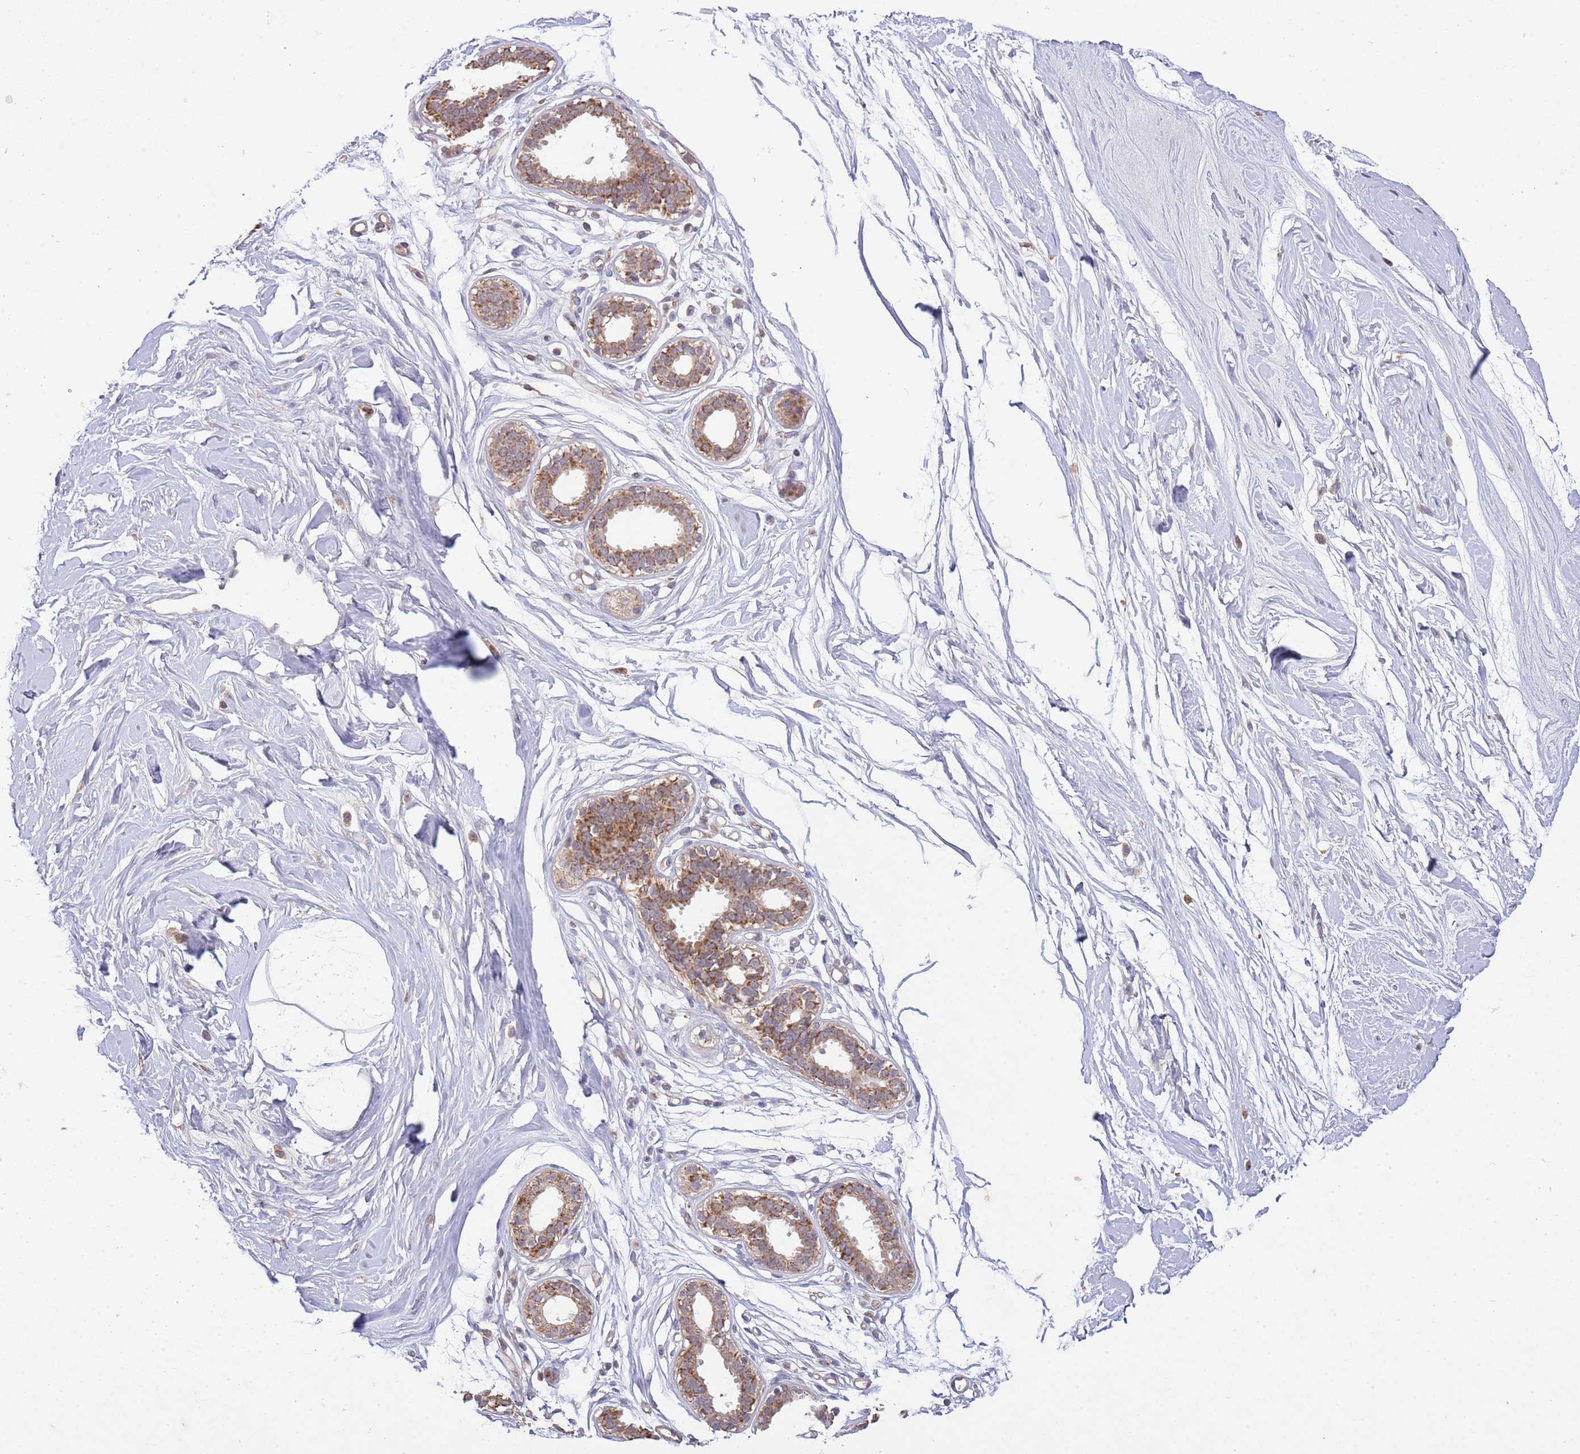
{"staining": {"intensity": "negative", "quantity": "none", "location": "none"}, "tissue": "breast", "cell_type": "Adipocytes", "image_type": "normal", "snomed": [{"axis": "morphology", "description": "Normal tissue, NOS"}, {"axis": "topography", "description": "Breast"}], "caption": "Adipocytes are negative for brown protein staining in normal breast. The staining was performed using DAB to visualize the protein expression in brown, while the nuclei were stained in blue with hematoxylin (Magnification: 20x).", "gene": "IVD", "patient": {"sex": "female", "age": 45}}